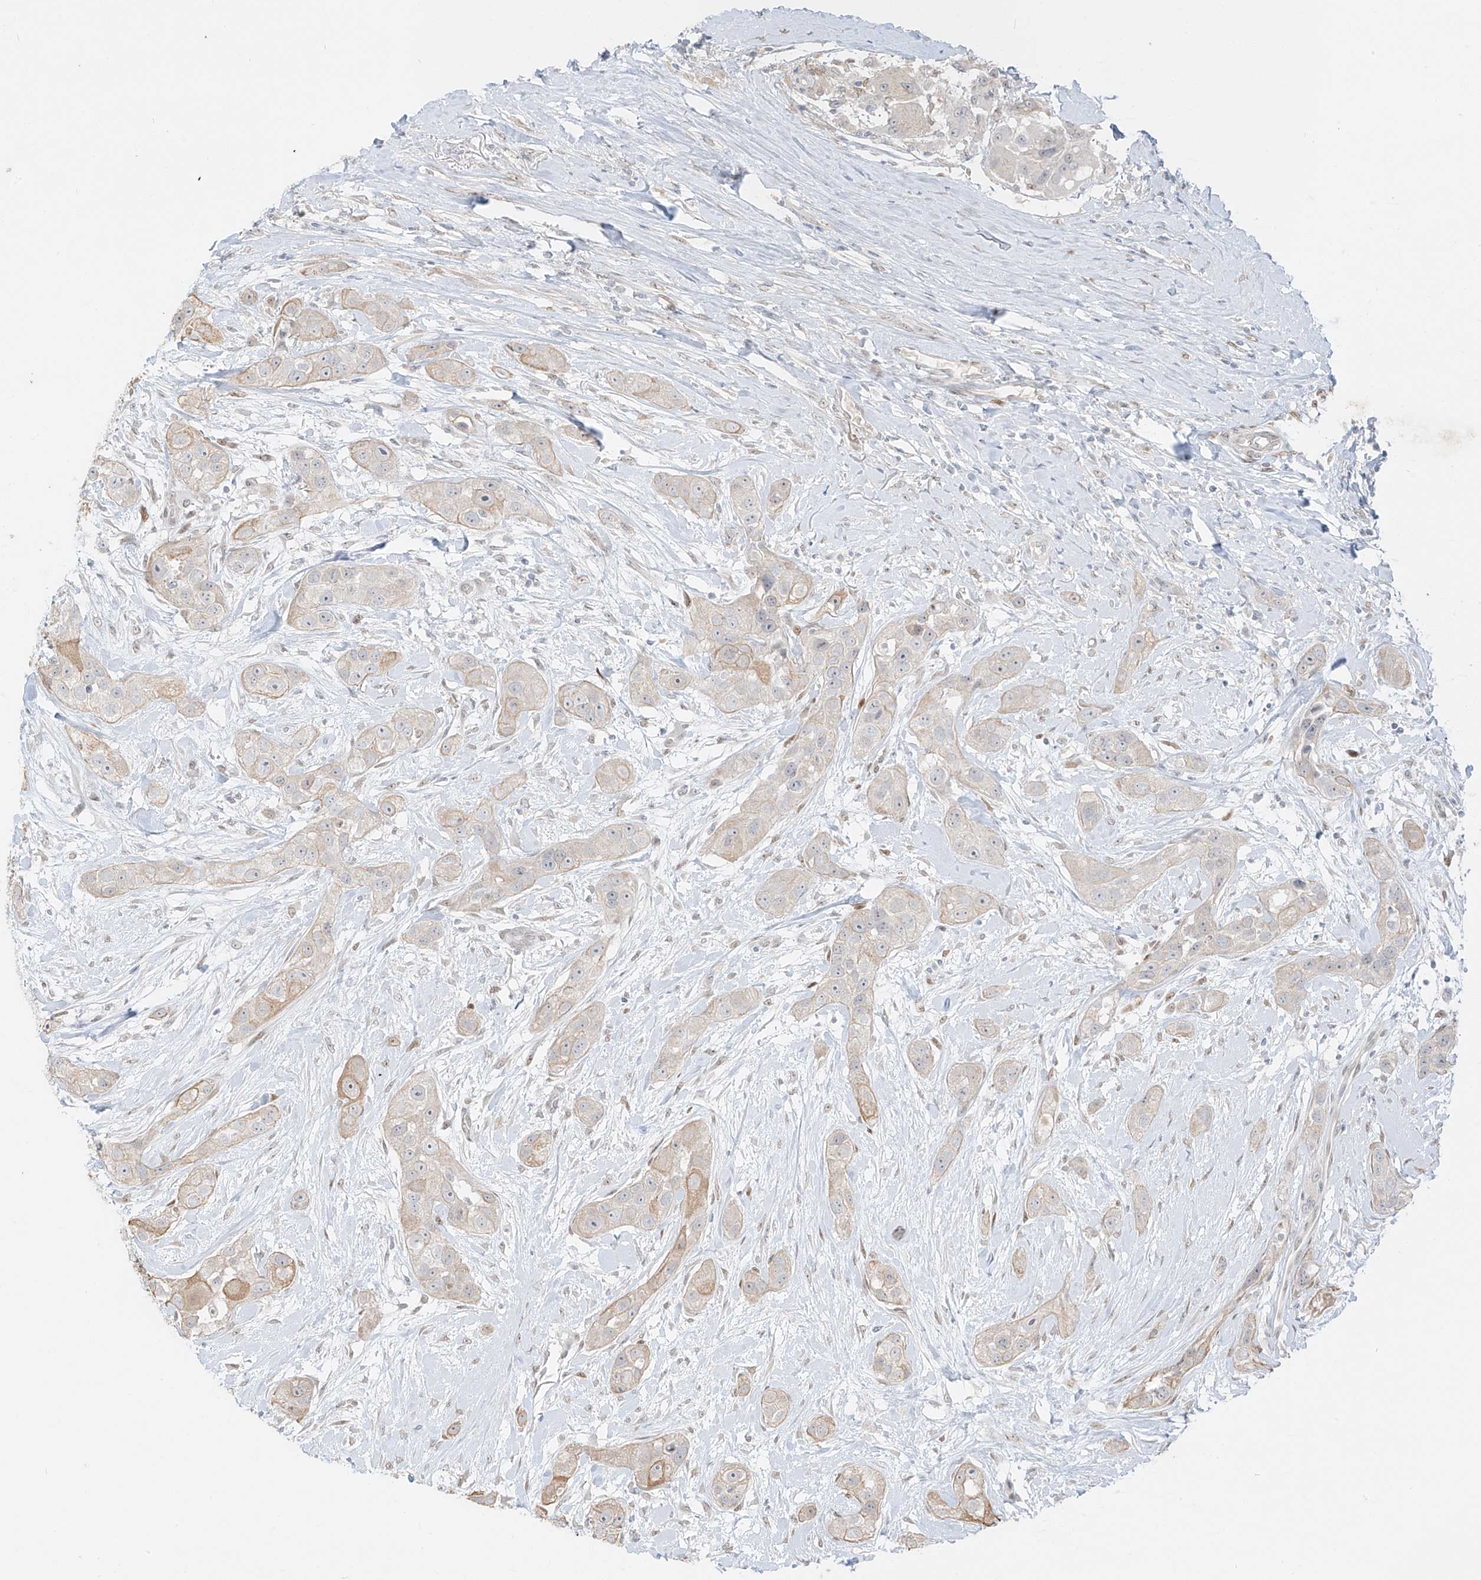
{"staining": {"intensity": "weak", "quantity": "<25%", "location": "cytoplasmic/membranous"}, "tissue": "head and neck cancer", "cell_type": "Tumor cells", "image_type": "cancer", "snomed": [{"axis": "morphology", "description": "Normal tissue, NOS"}, {"axis": "morphology", "description": "Squamous cell carcinoma, NOS"}, {"axis": "topography", "description": "Skeletal muscle"}, {"axis": "topography", "description": "Head-Neck"}], "caption": "Protein analysis of squamous cell carcinoma (head and neck) shows no significant expression in tumor cells.", "gene": "ZNF774", "patient": {"sex": "male", "age": 51}}